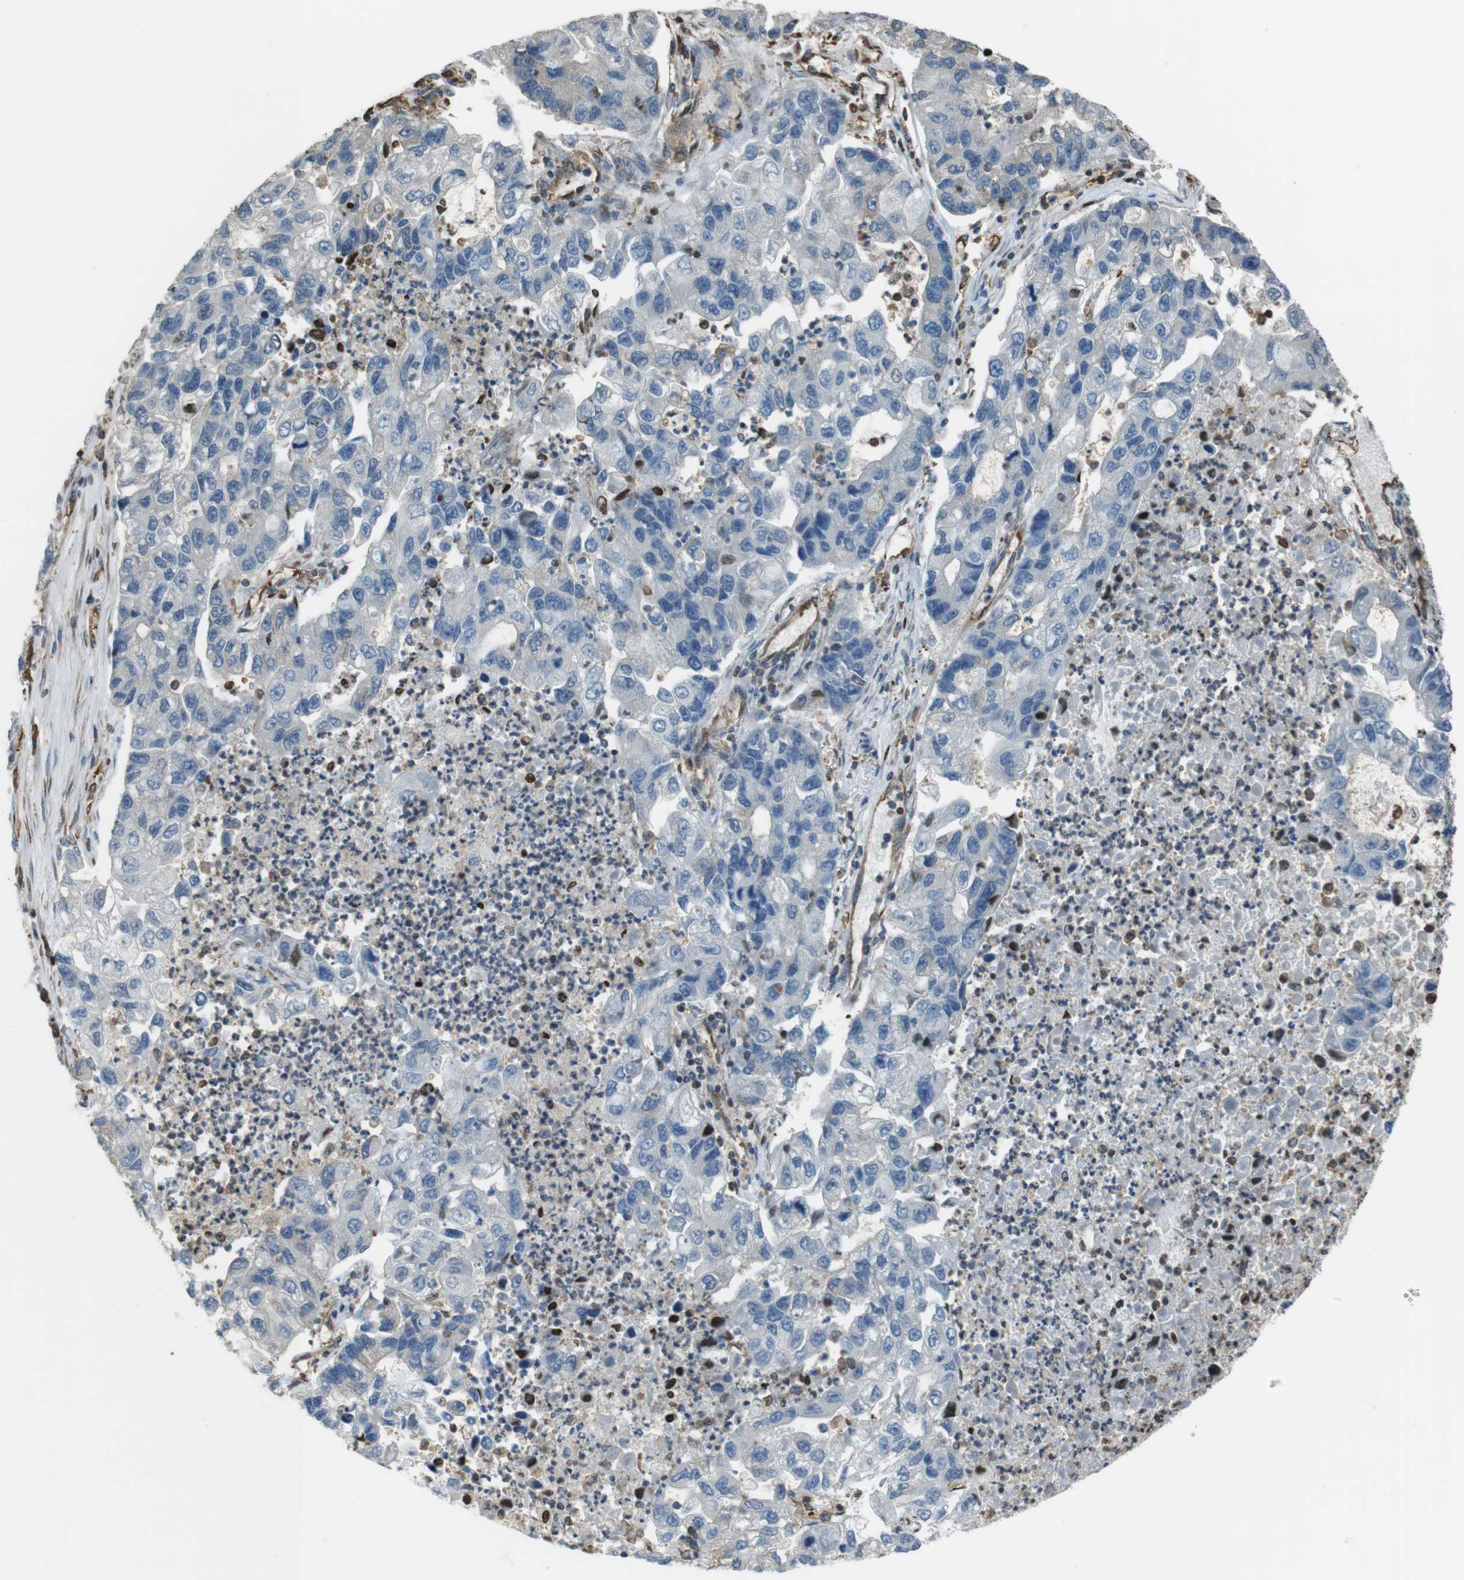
{"staining": {"intensity": "negative", "quantity": "none", "location": "none"}, "tissue": "lung cancer", "cell_type": "Tumor cells", "image_type": "cancer", "snomed": [{"axis": "morphology", "description": "Adenocarcinoma, NOS"}, {"axis": "topography", "description": "Lung"}], "caption": "A high-resolution photomicrograph shows immunohistochemistry (IHC) staining of adenocarcinoma (lung), which demonstrates no significant staining in tumor cells.", "gene": "FCAR", "patient": {"sex": "female", "age": 51}}